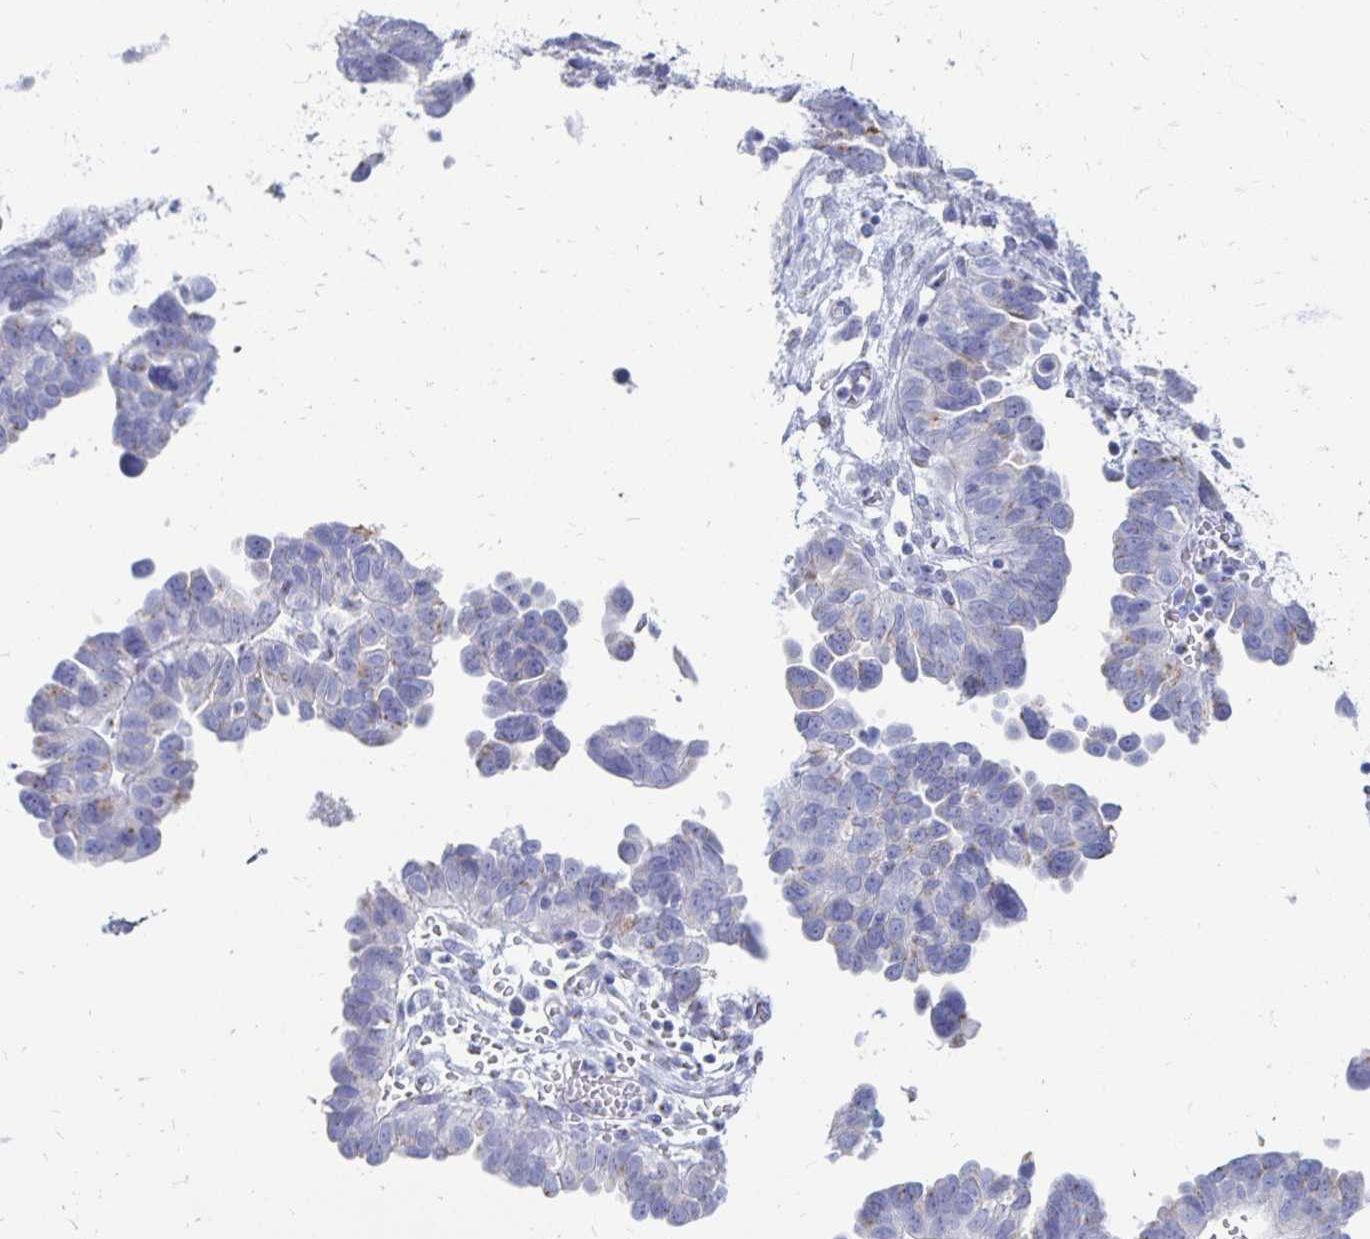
{"staining": {"intensity": "weak", "quantity": "<25%", "location": "cytoplasmic/membranous"}, "tissue": "ovarian cancer", "cell_type": "Tumor cells", "image_type": "cancer", "snomed": [{"axis": "morphology", "description": "Cystadenocarcinoma, serous, NOS"}, {"axis": "topography", "description": "Ovary"}], "caption": "Immunohistochemistry of ovarian serous cystadenocarcinoma demonstrates no staining in tumor cells. (DAB (3,3'-diaminobenzidine) immunohistochemistry visualized using brightfield microscopy, high magnification).", "gene": "PAGE4", "patient": {"sex": "female", "age": 64}}